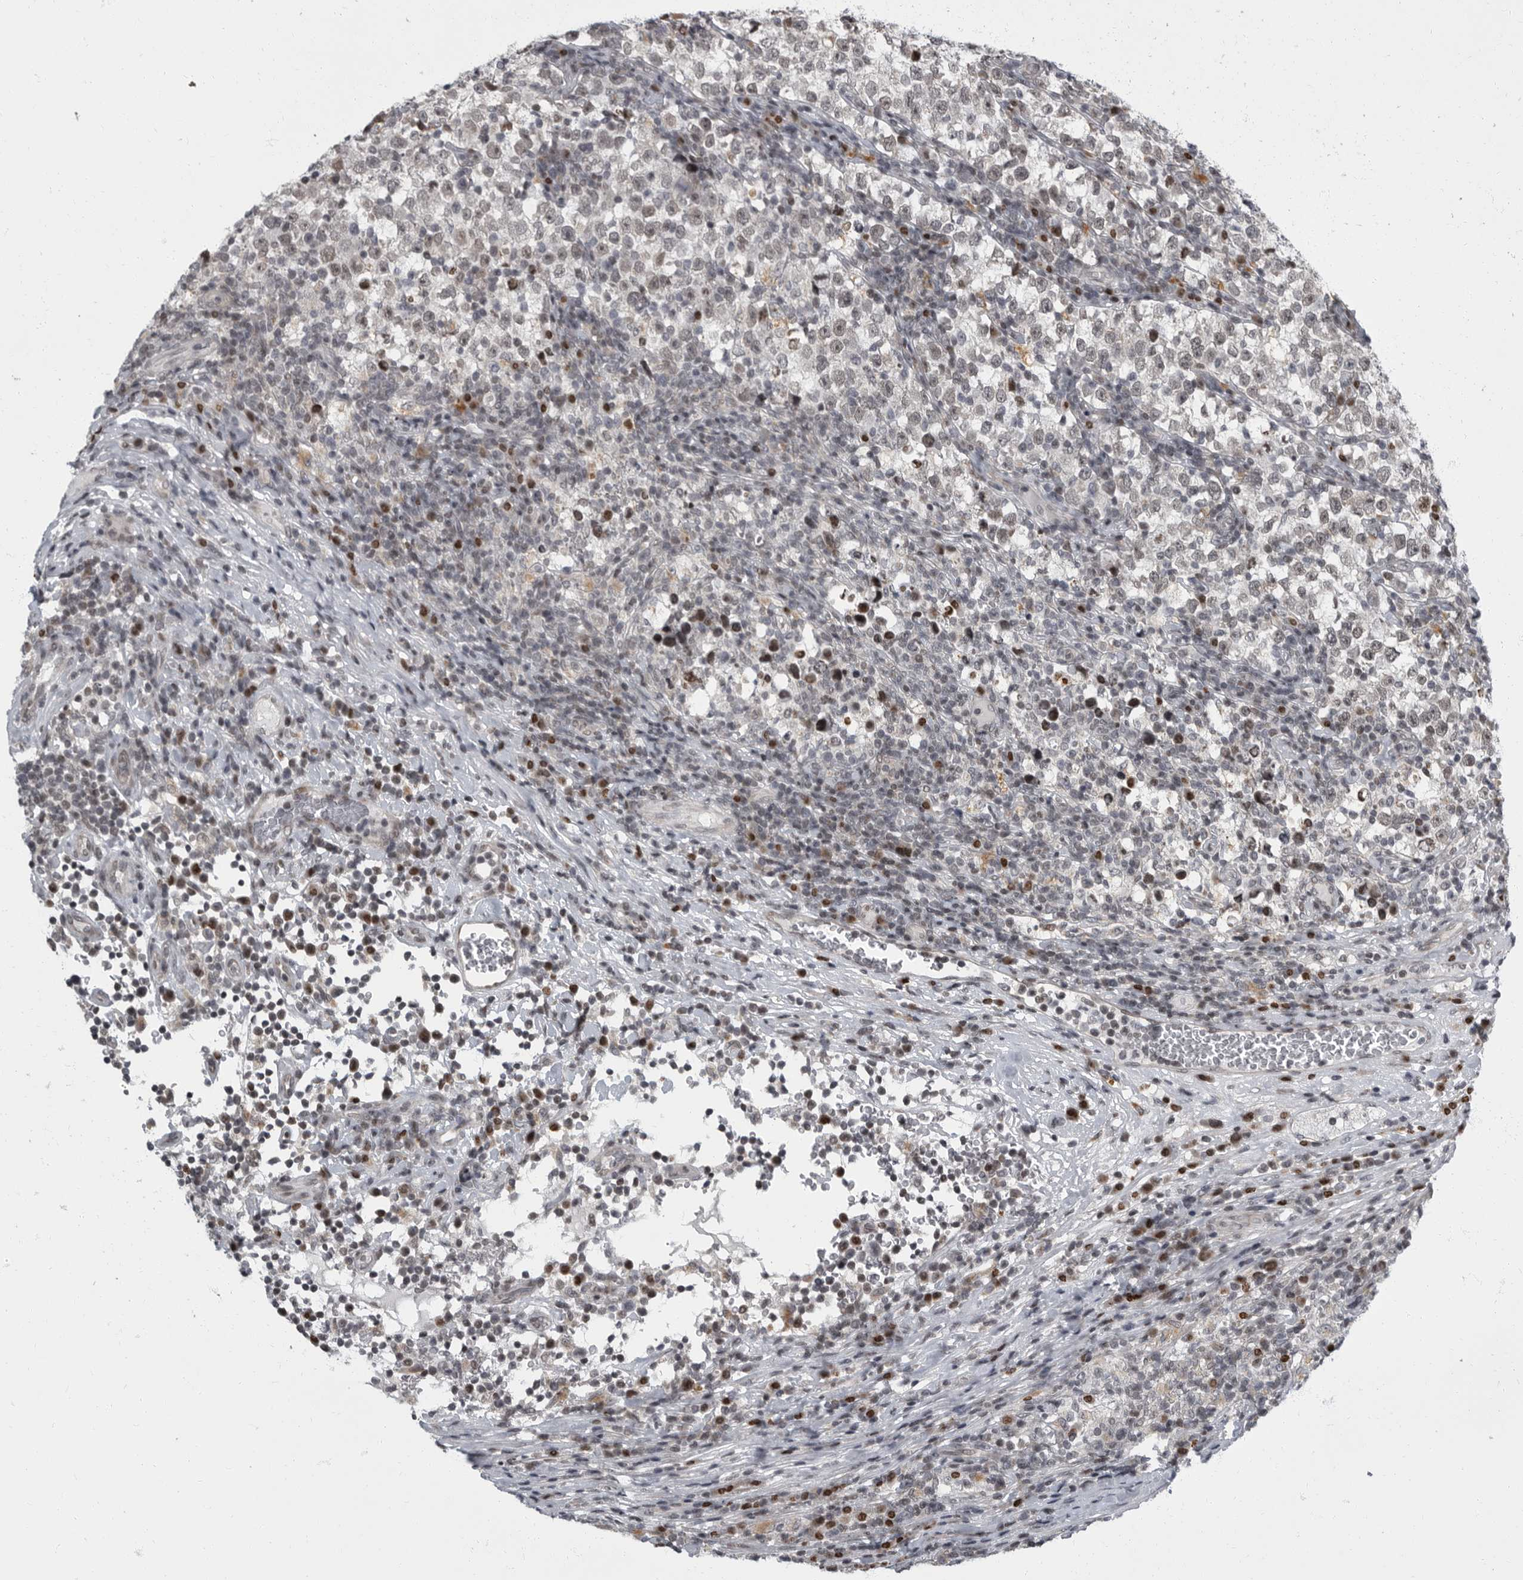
{"staining": {"intensity": "weak", "quantity": "<25%", "location": "nuclear"}, "tissue": "testis cancer", "cell_type": "Tumor cells", "image_type": "cancer", "snomed": [{"axis": "morphology", "description": "Normal tissue, NOS"}, {"axis": "morphology", "description": "Seminoma, NOS"}, {"axis": "topography", "description": "Testis"}], "caption": "High magnification brightfield microscopy of seminoma (testis) stained with DAB (3,3'-diaminobenzidine) (brown) and counterstained with hematoxylin (blue): tumor cells show no significant positivity.", "gene": "EVI5", "patient": {"sex": "male", "age": 43}}